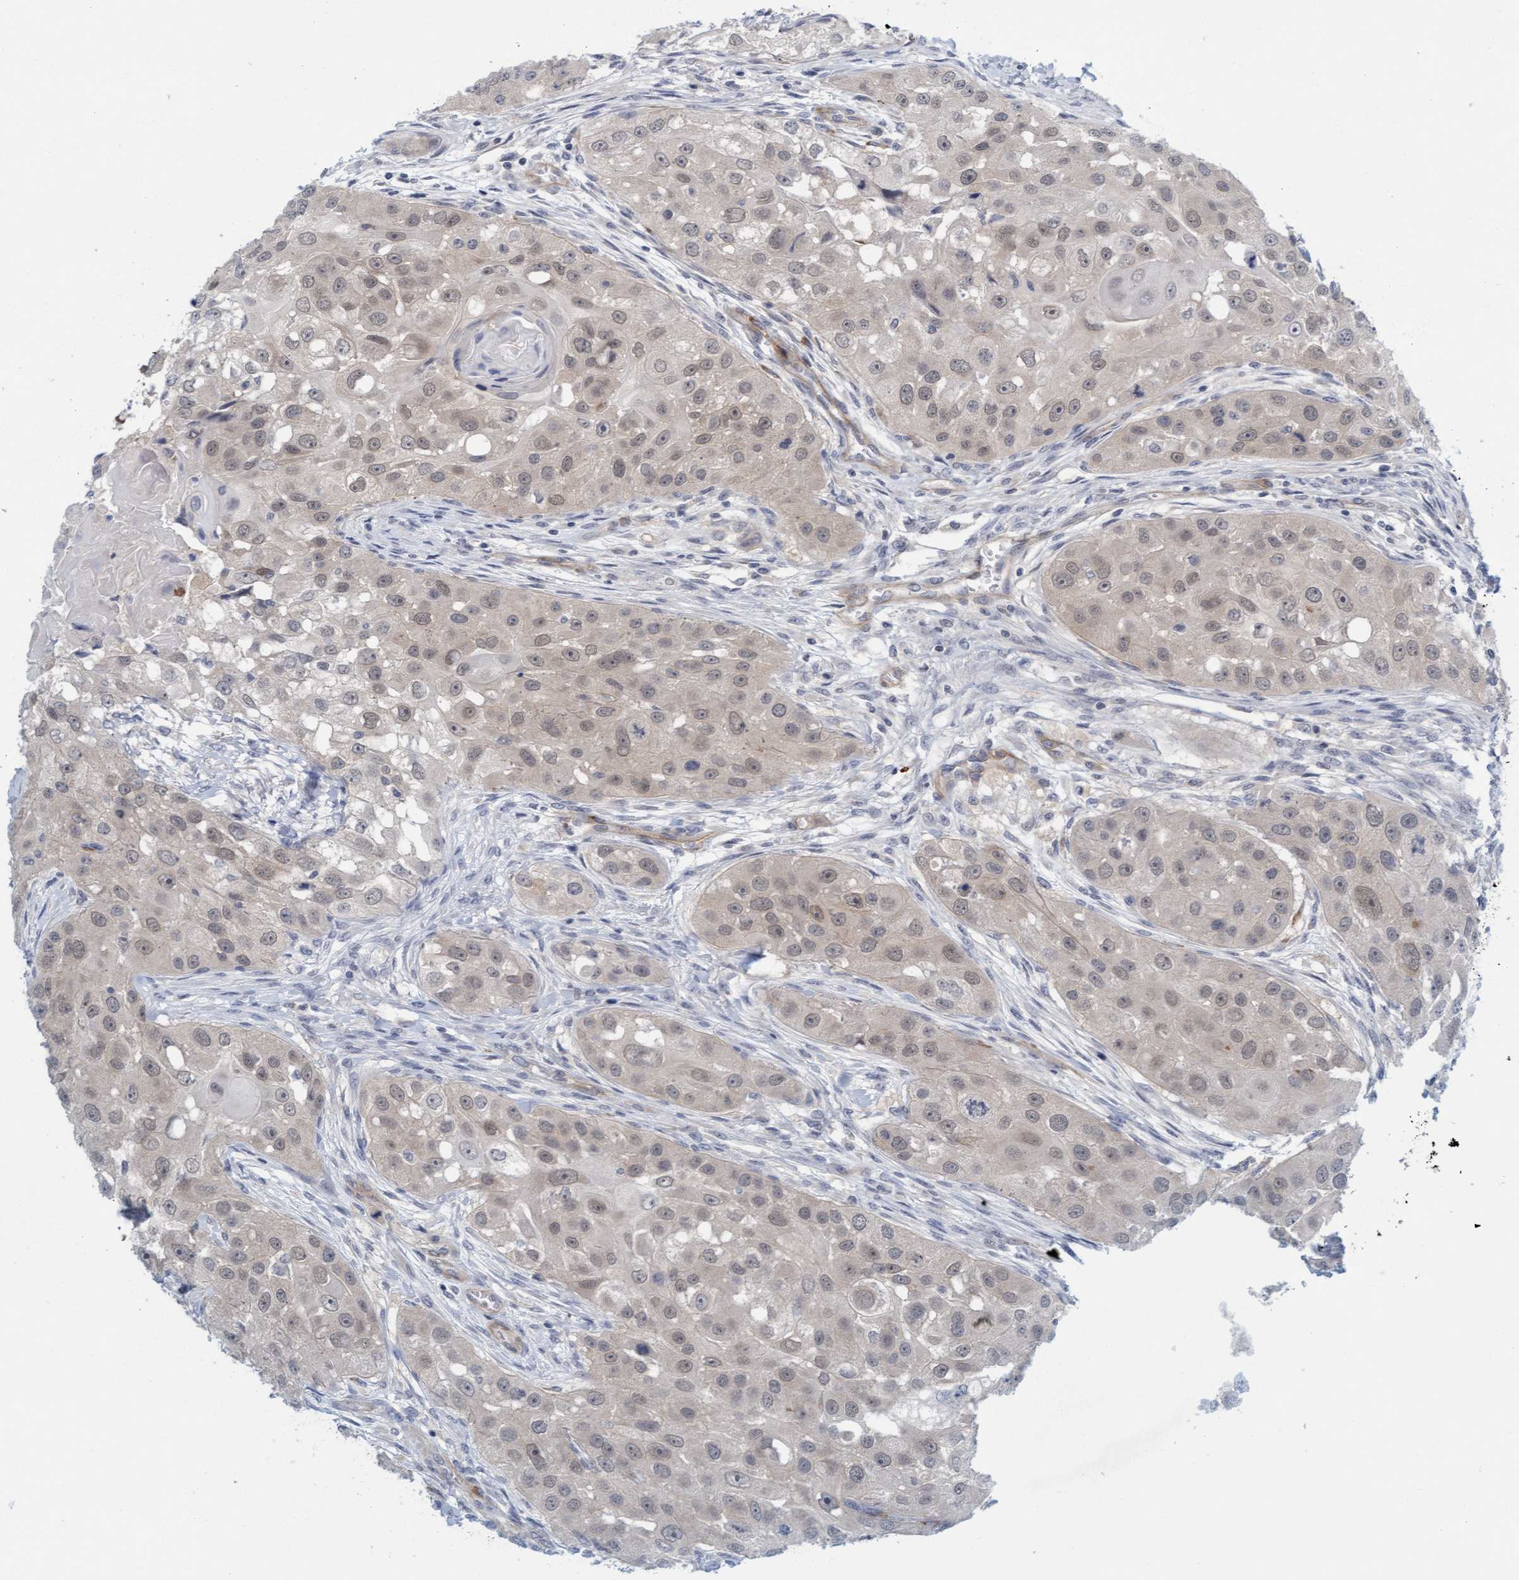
{"staining": {"intensity": "weak", "quantity": "25%-75%", "location": "cytoplasmic/membranous,nuclear"}, "tissue": "head and neck cancer", "cell_type": "Tumor cells", "image_type": "cancer", "snomed": [{"axis": "morphology", "description": "Normal tissue, NOS"}, {"axis": "morphology", "description": "Squamous cell carcinoma, NOS"}, {"axis": "topography", "description": "Skeletal muscle"}, {"axis": "topography", "description": "Head-Neck"}], "caption": "Immunohistochemistry histopathology image of head and neck cancer stained for a protein (brown), which shows low levels of weak cytoplasmic/membranous and nuclear expression in about 25%-75% of tumor cells.", "gene": "TSTD2", "patient": {"sex": "male", "age": 51}}